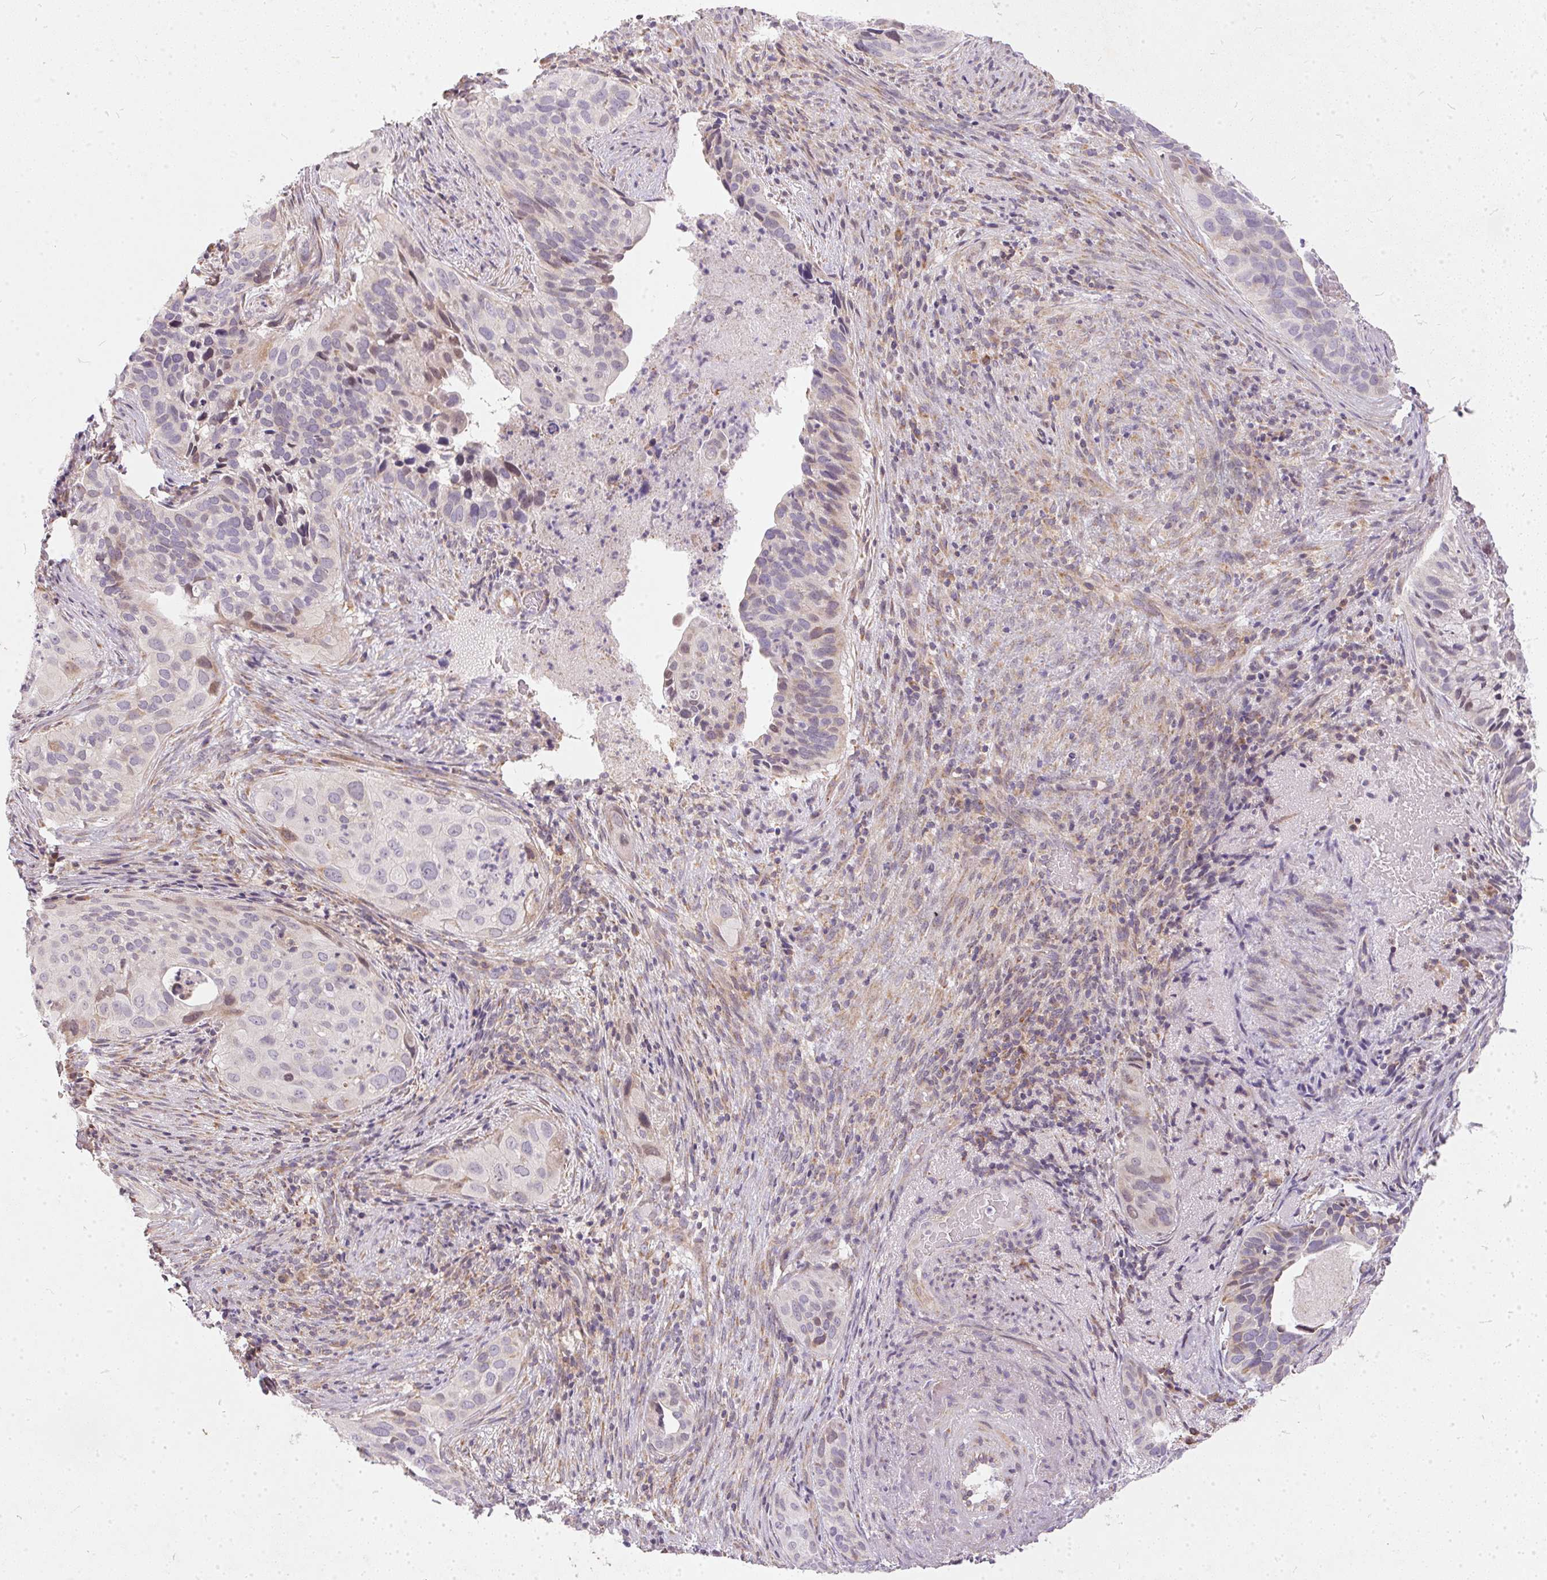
{"staining": {"intensity": "negative", "quantity": "none", "location": "none"}, "tissue": "cervical cancer", "cell_type": "Tumor cells", "image_type": "cancer", "snomed": [{"axis": "morphology", "description": "Squamous cell carcinoma, NOS"}, {"axis": "topography", "description": "Cervix"}], "caption": "Immunohistochemistry of cervical cancer exhibits no expression in tumor cells.", "gene": "VWA5B2", "patient": {"sex": "female", "age": 38}}